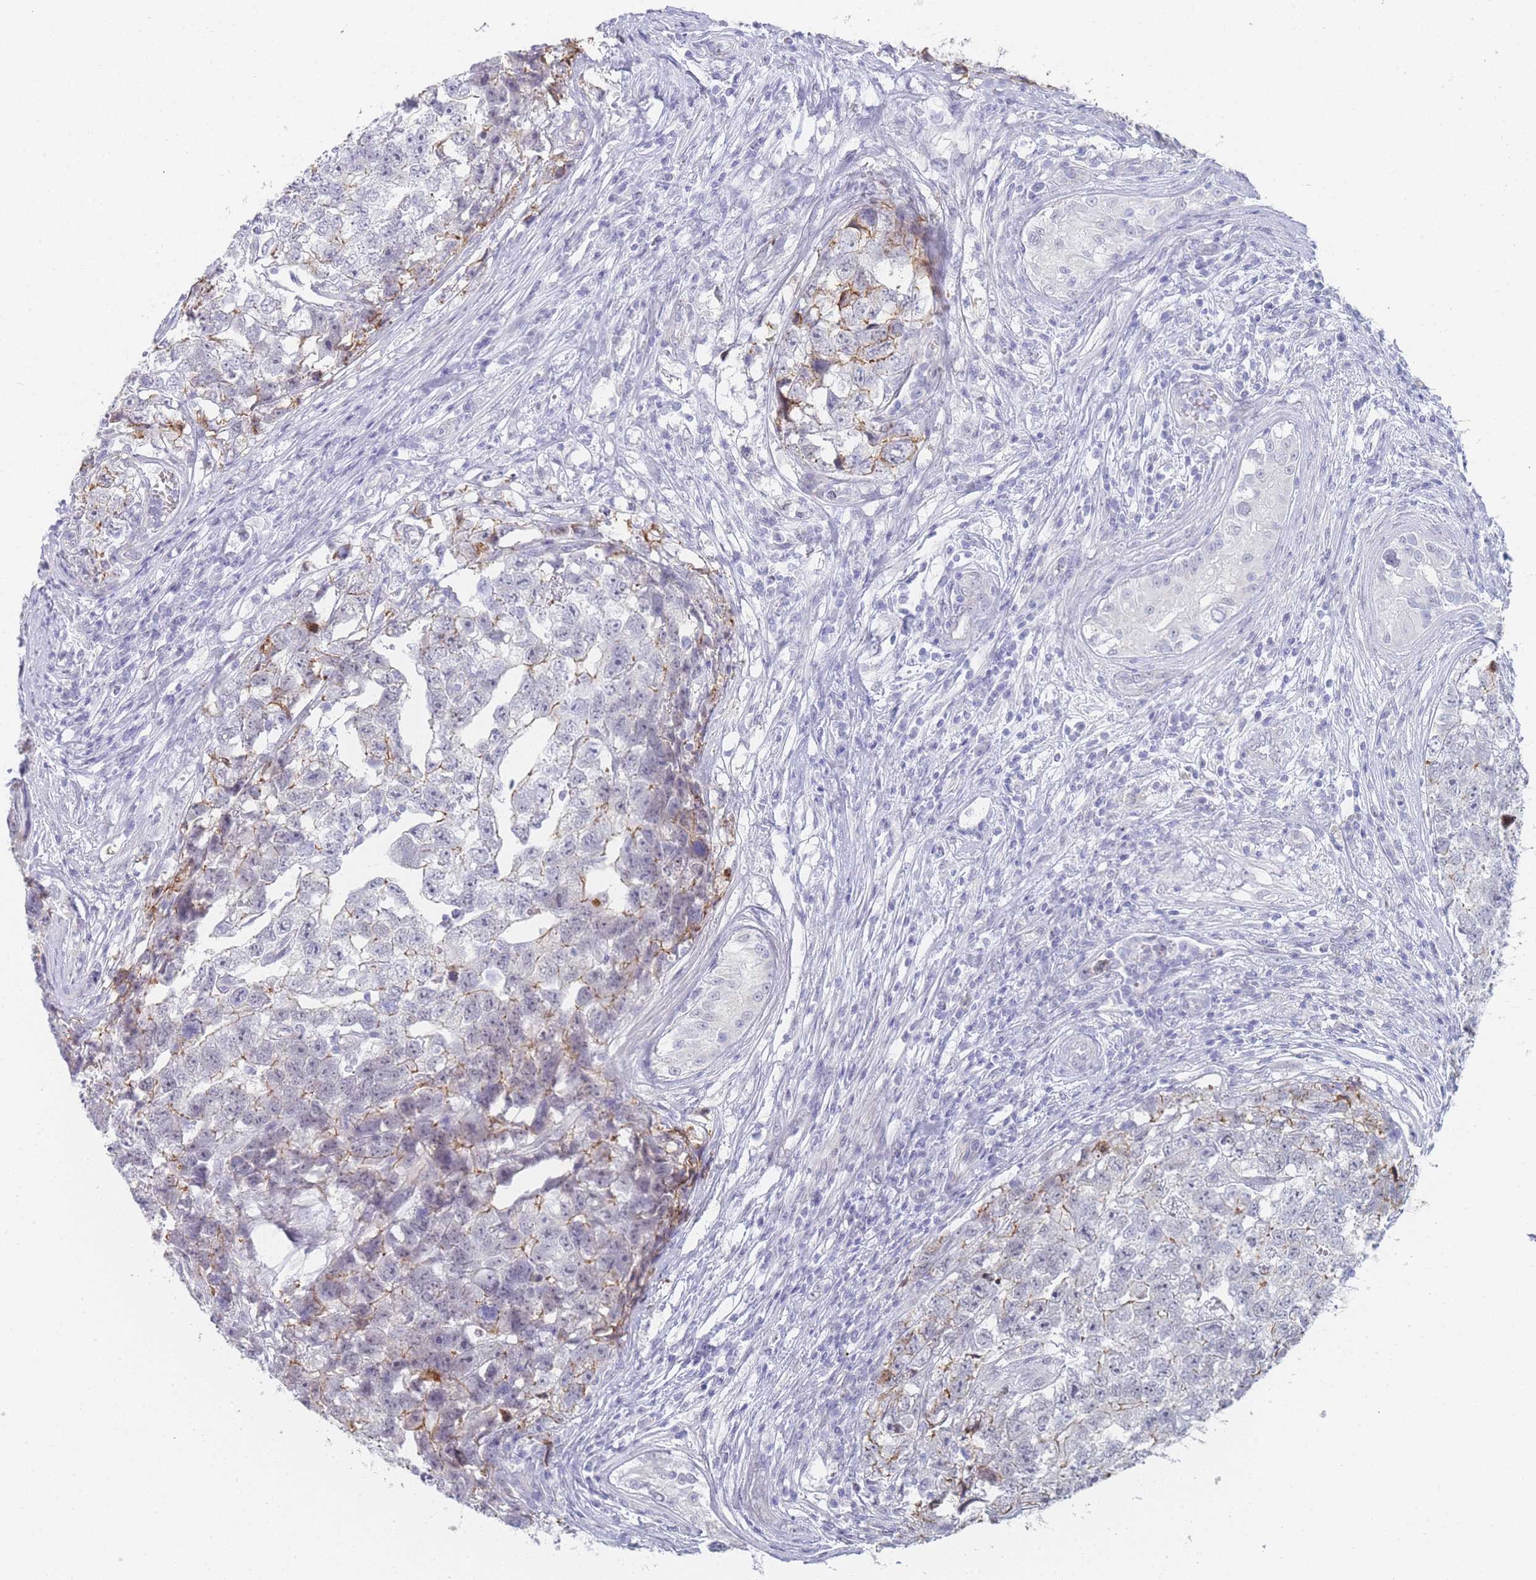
{"staining": {"intensity": "negative", "quantity": "none", "location": "none"}, "tissue": "testis cancer", "cell_type": "Tumor cells", "image_type": "cancer", "snomed": [{"axis": "morphology", "description": "Carcinoma, Embryonal, NOS"}, {"axis": "topography", "description": "Testis"}], "caption": "This image is of testis cancer (embryonal carcinoma) stained with immunohistochemistry to label a protein in brown with the nuclei are counter-stained blue. There is no expression in tumor cells. Nuclei are stained in blue.", "gene": "IMPG1", "patient": {"sex": "male", "age": 22}}